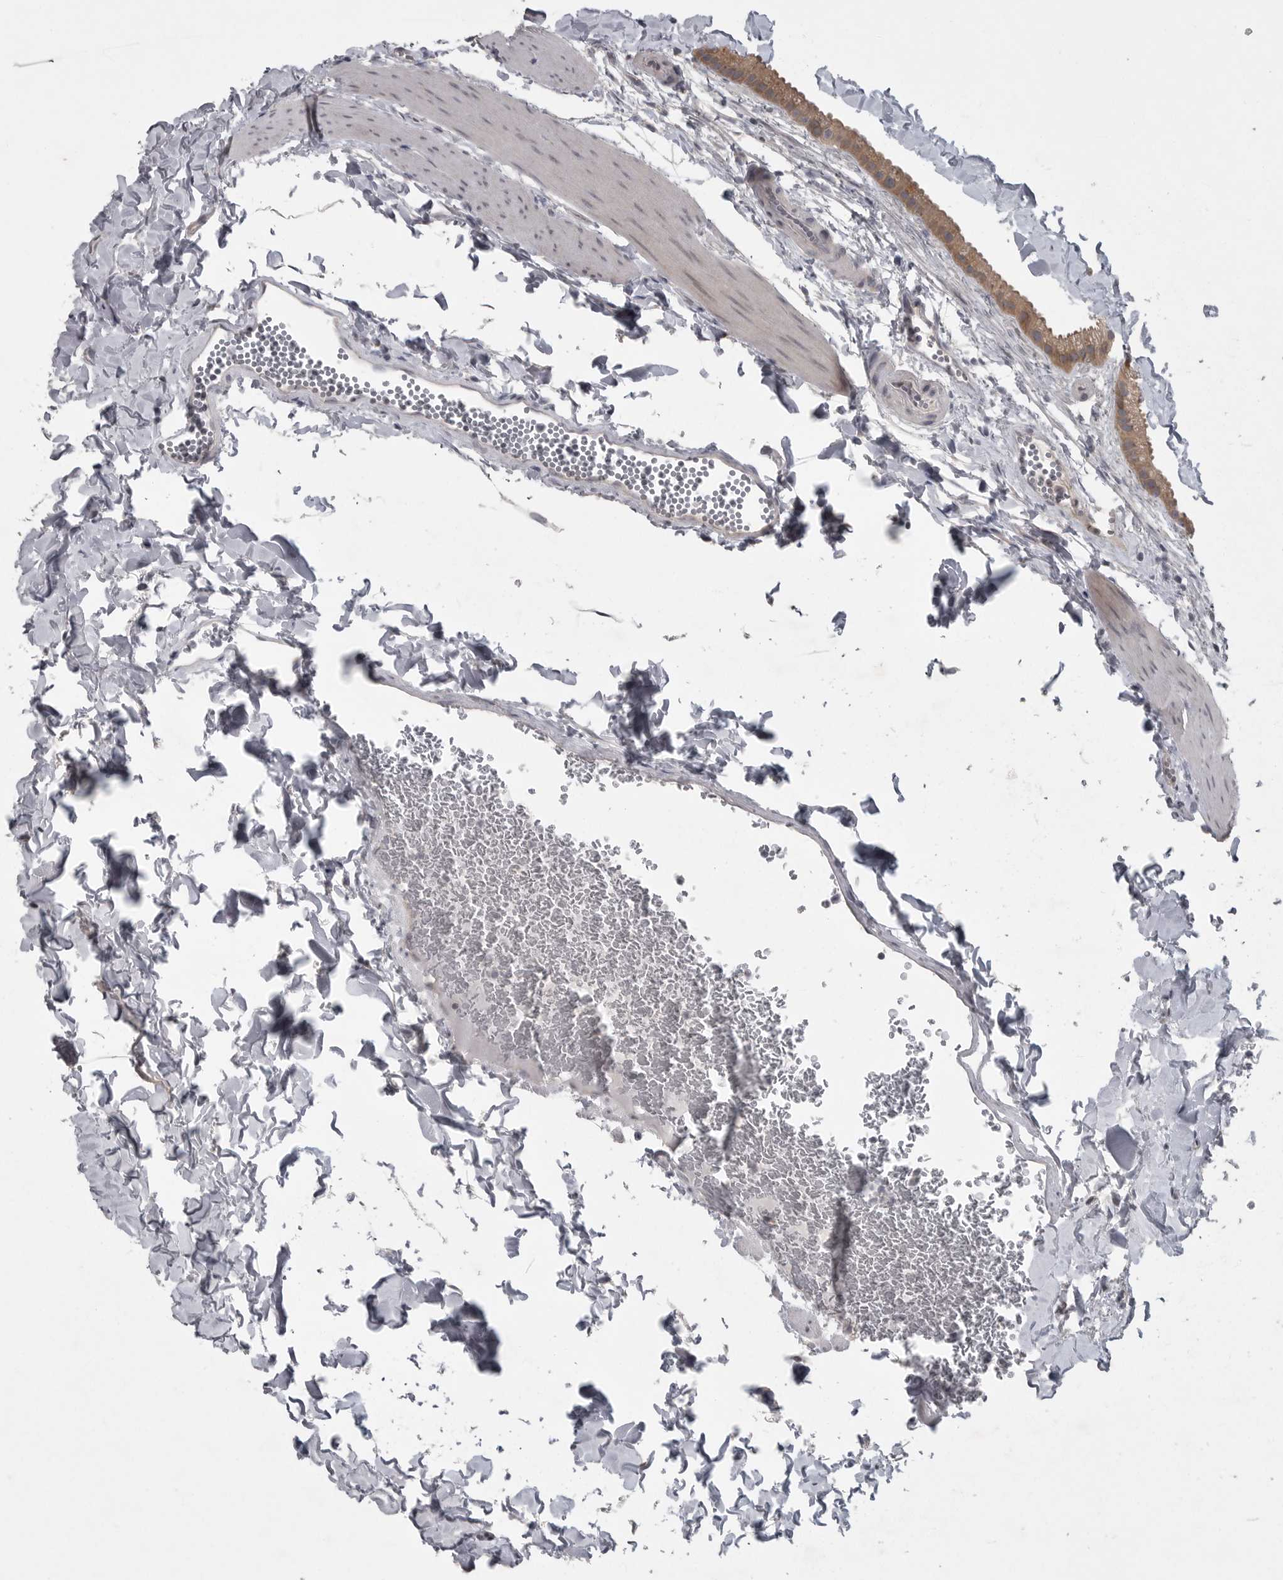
{"staining": {"intensity": "moderate", "quantity": ">75%", "location": "cytoplasmic/membranous"}, "tissue": "gallbladder", "cell_type": "Glandular cells", "image_type": "normal", "snomed": [{"axis": "morphology", "description": "Normal tissue, NOS"}, {"axis": "topography", "description": "Gallbladder"}], "caption": "Normal gallbladder was stained to show a protein in brown. There is medium levels of moderate cytoplasmic/membranous positivity in approximately >75% of glandular cells. (DAB (3,3'-diaminobenzidine) IHC with brightfield microscopy, high magnification).", "gene": "PHF13", "patient": {"sex": "female", "age": 64}}